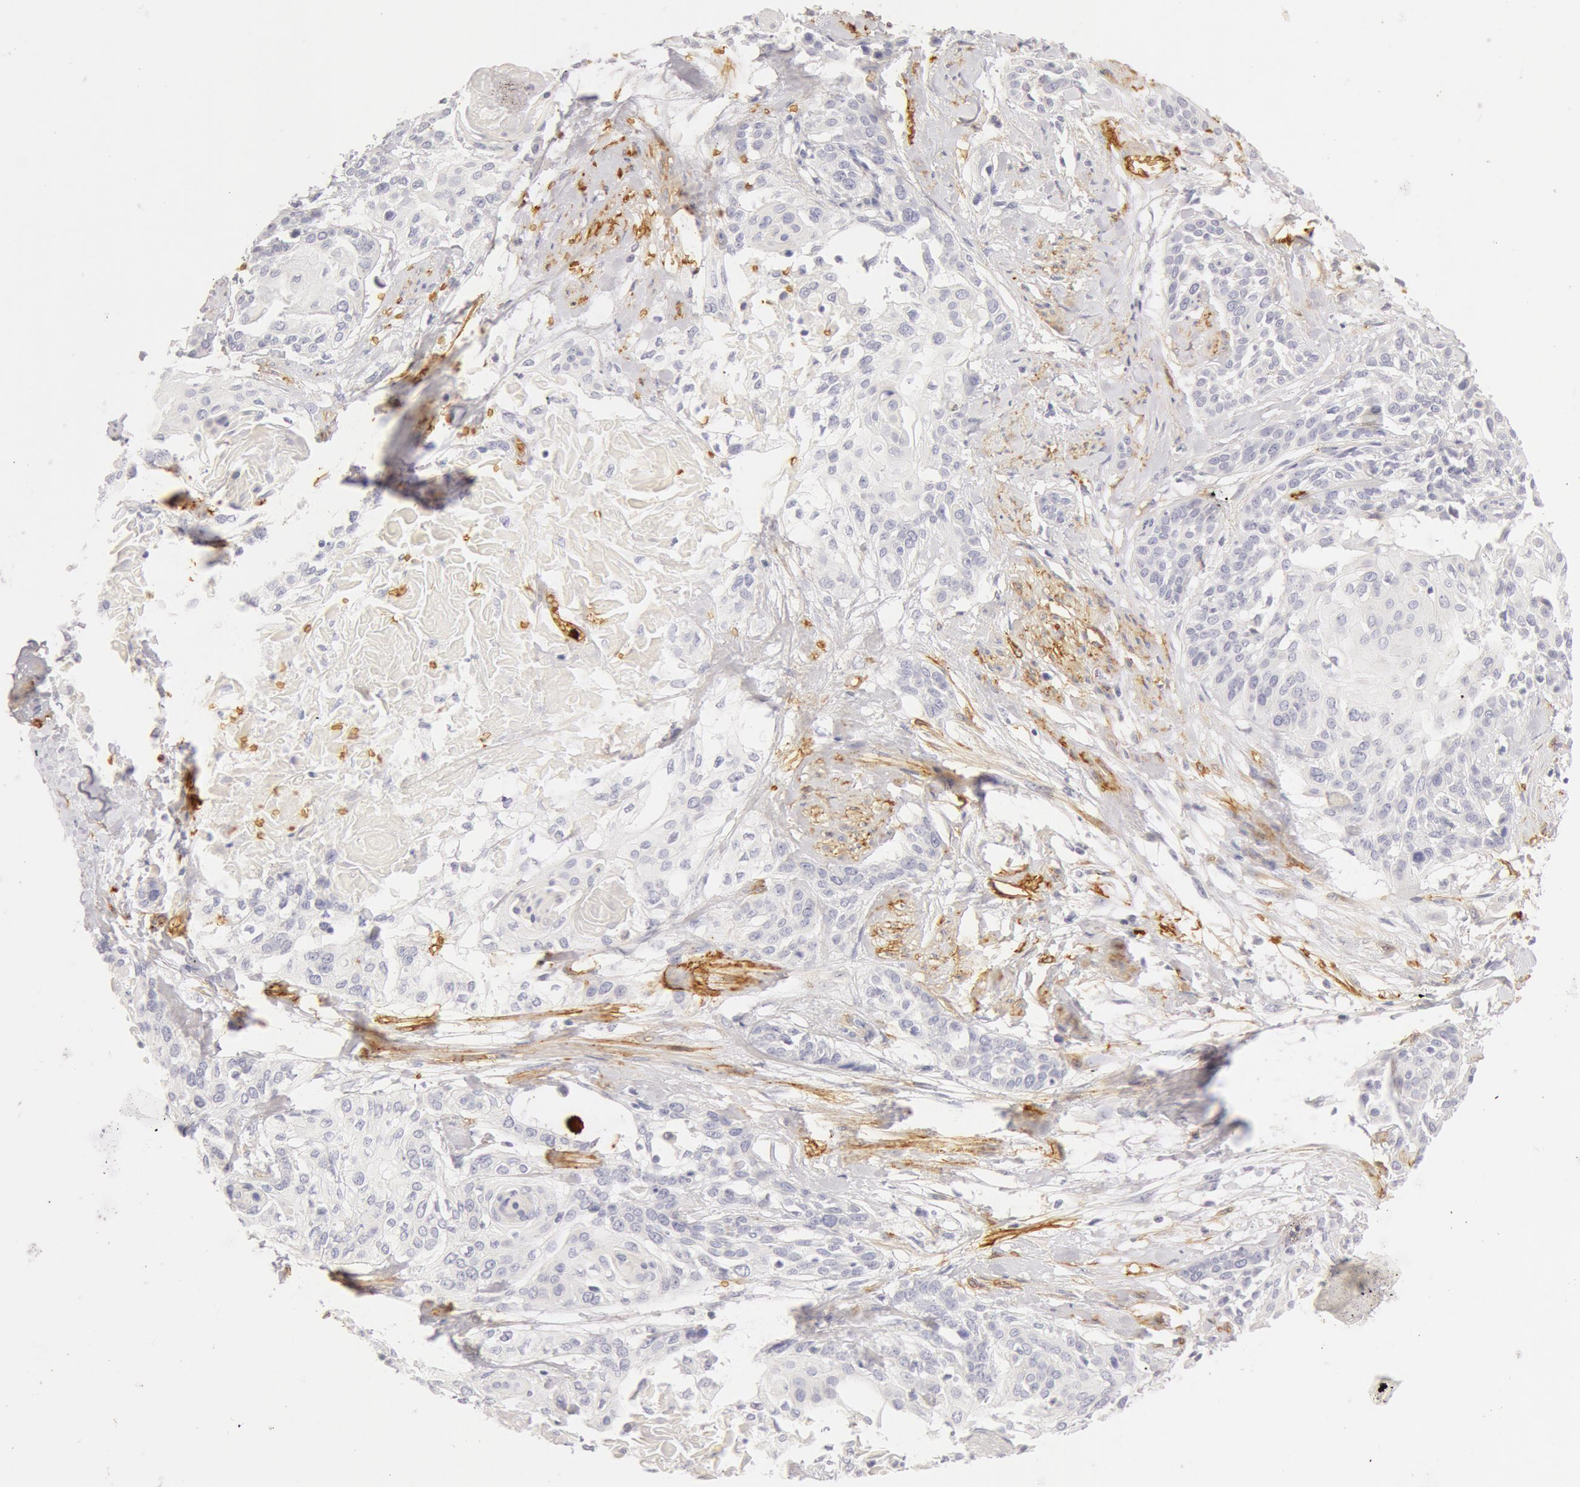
{"staining": {"intensity": "negative", "quantity": "none", "location": "none"}, "tissue": "cervical cancer", "cell_type": "Tumor cells", "image_type": "cancer", "snomed": [{"axis": "morphology", "description": "Squamous cell carcinoma, NOS"}, {"axis": "topography", "description": "Cervix"}], "caption": "Histopathology image shows no significant protein expression in tumor cells of cervical squamous cell carcinoma.", "gene": "AQP1", "patient": {"sex": "female", "age": 57}}